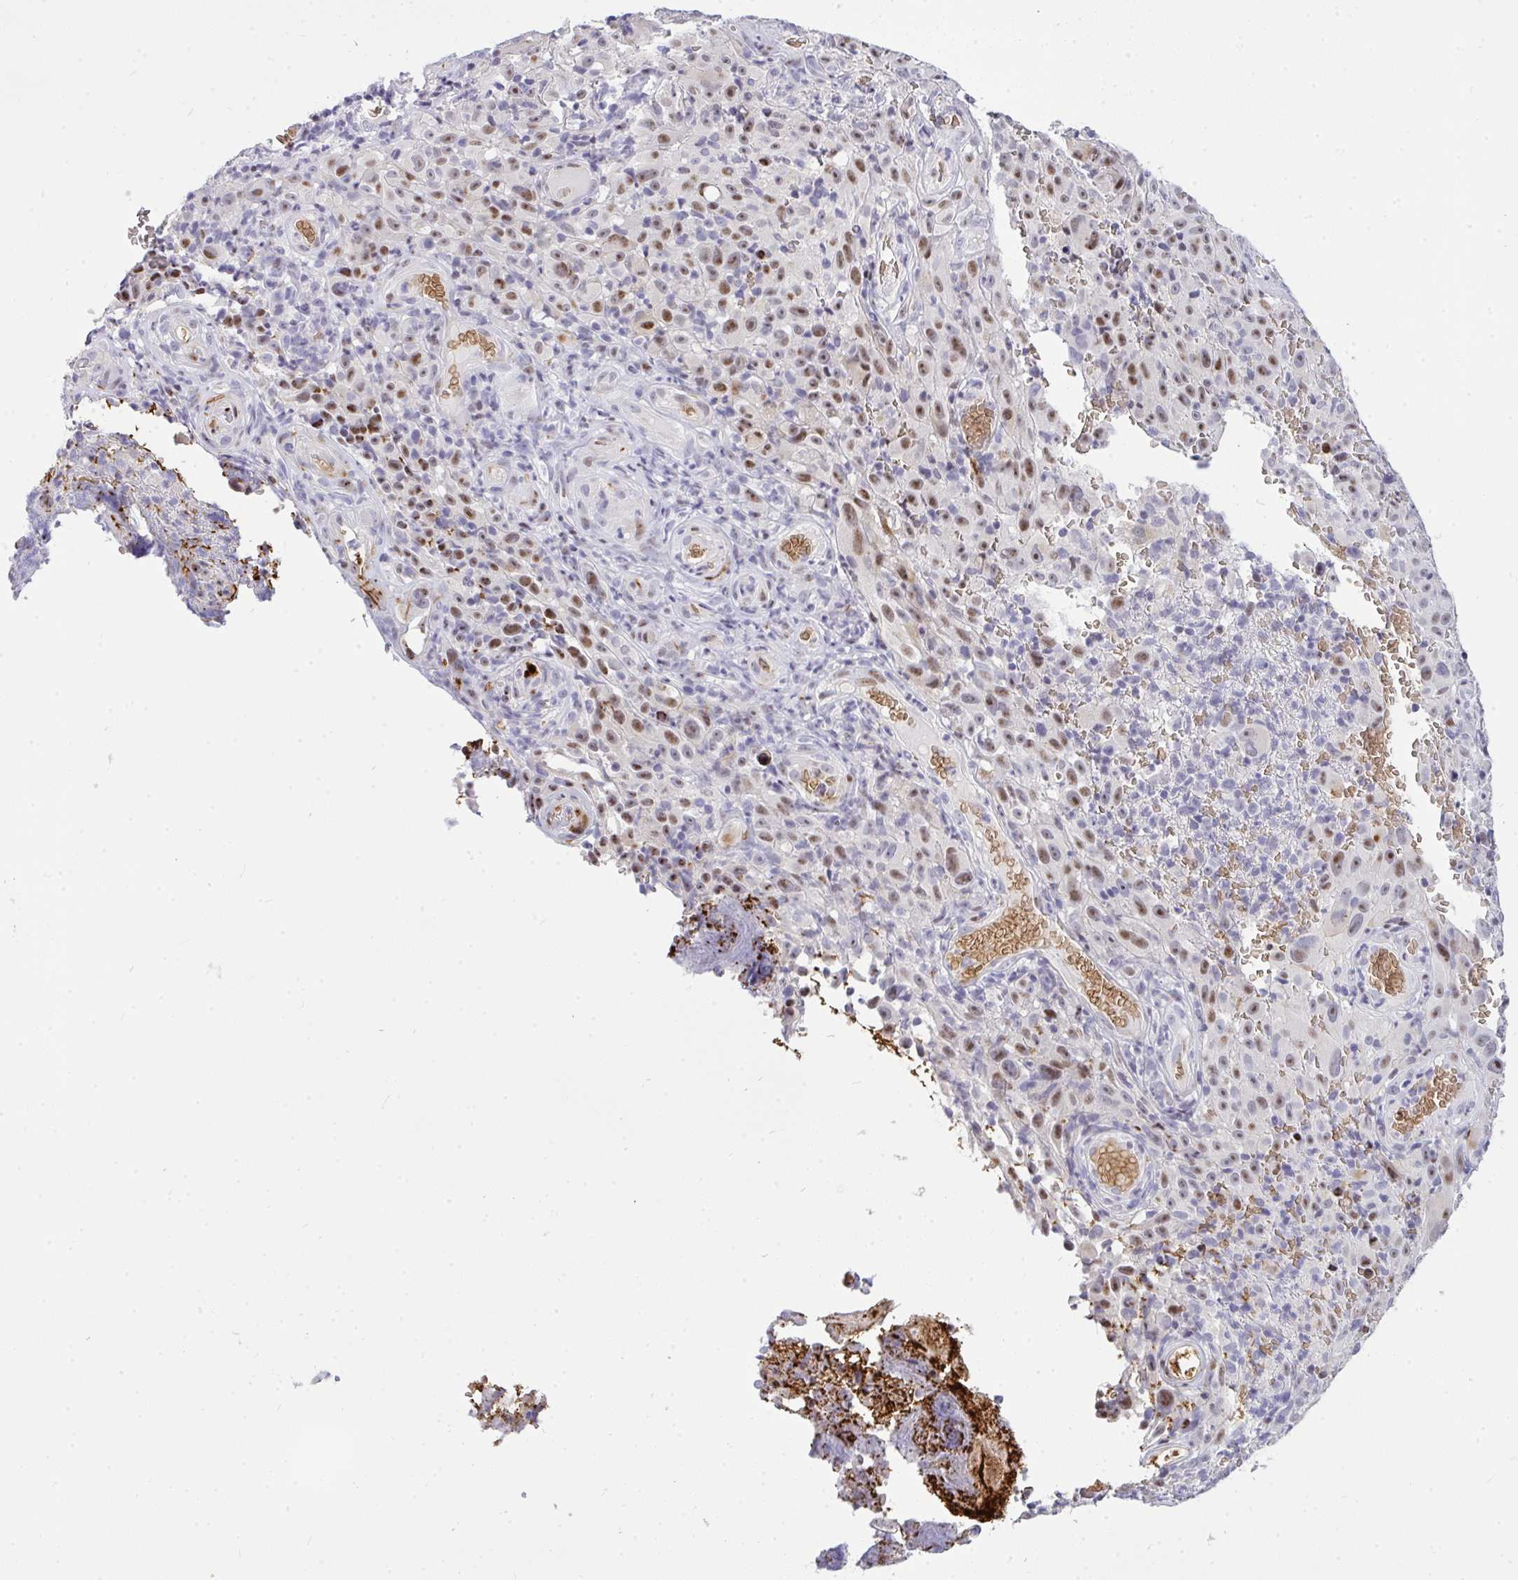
{"staining": {"intensity": "moderate", "quantity": ">75%", "location": "nuclear"}, "tissue": "melanoma", "cell_type": "Tumor cells", "image_type": "cancer", "snomed": [{"axis": "morphology", "description": "Malignant melanoma, NOS"}, {"axis": "topography", "description": "Skin"}], "caption": "Melanoma stained with a protein marker exhibits moderate staining in tumor cells.", "gene": "PLPPR3", "patient": {"sex": "female", "age": 82}}